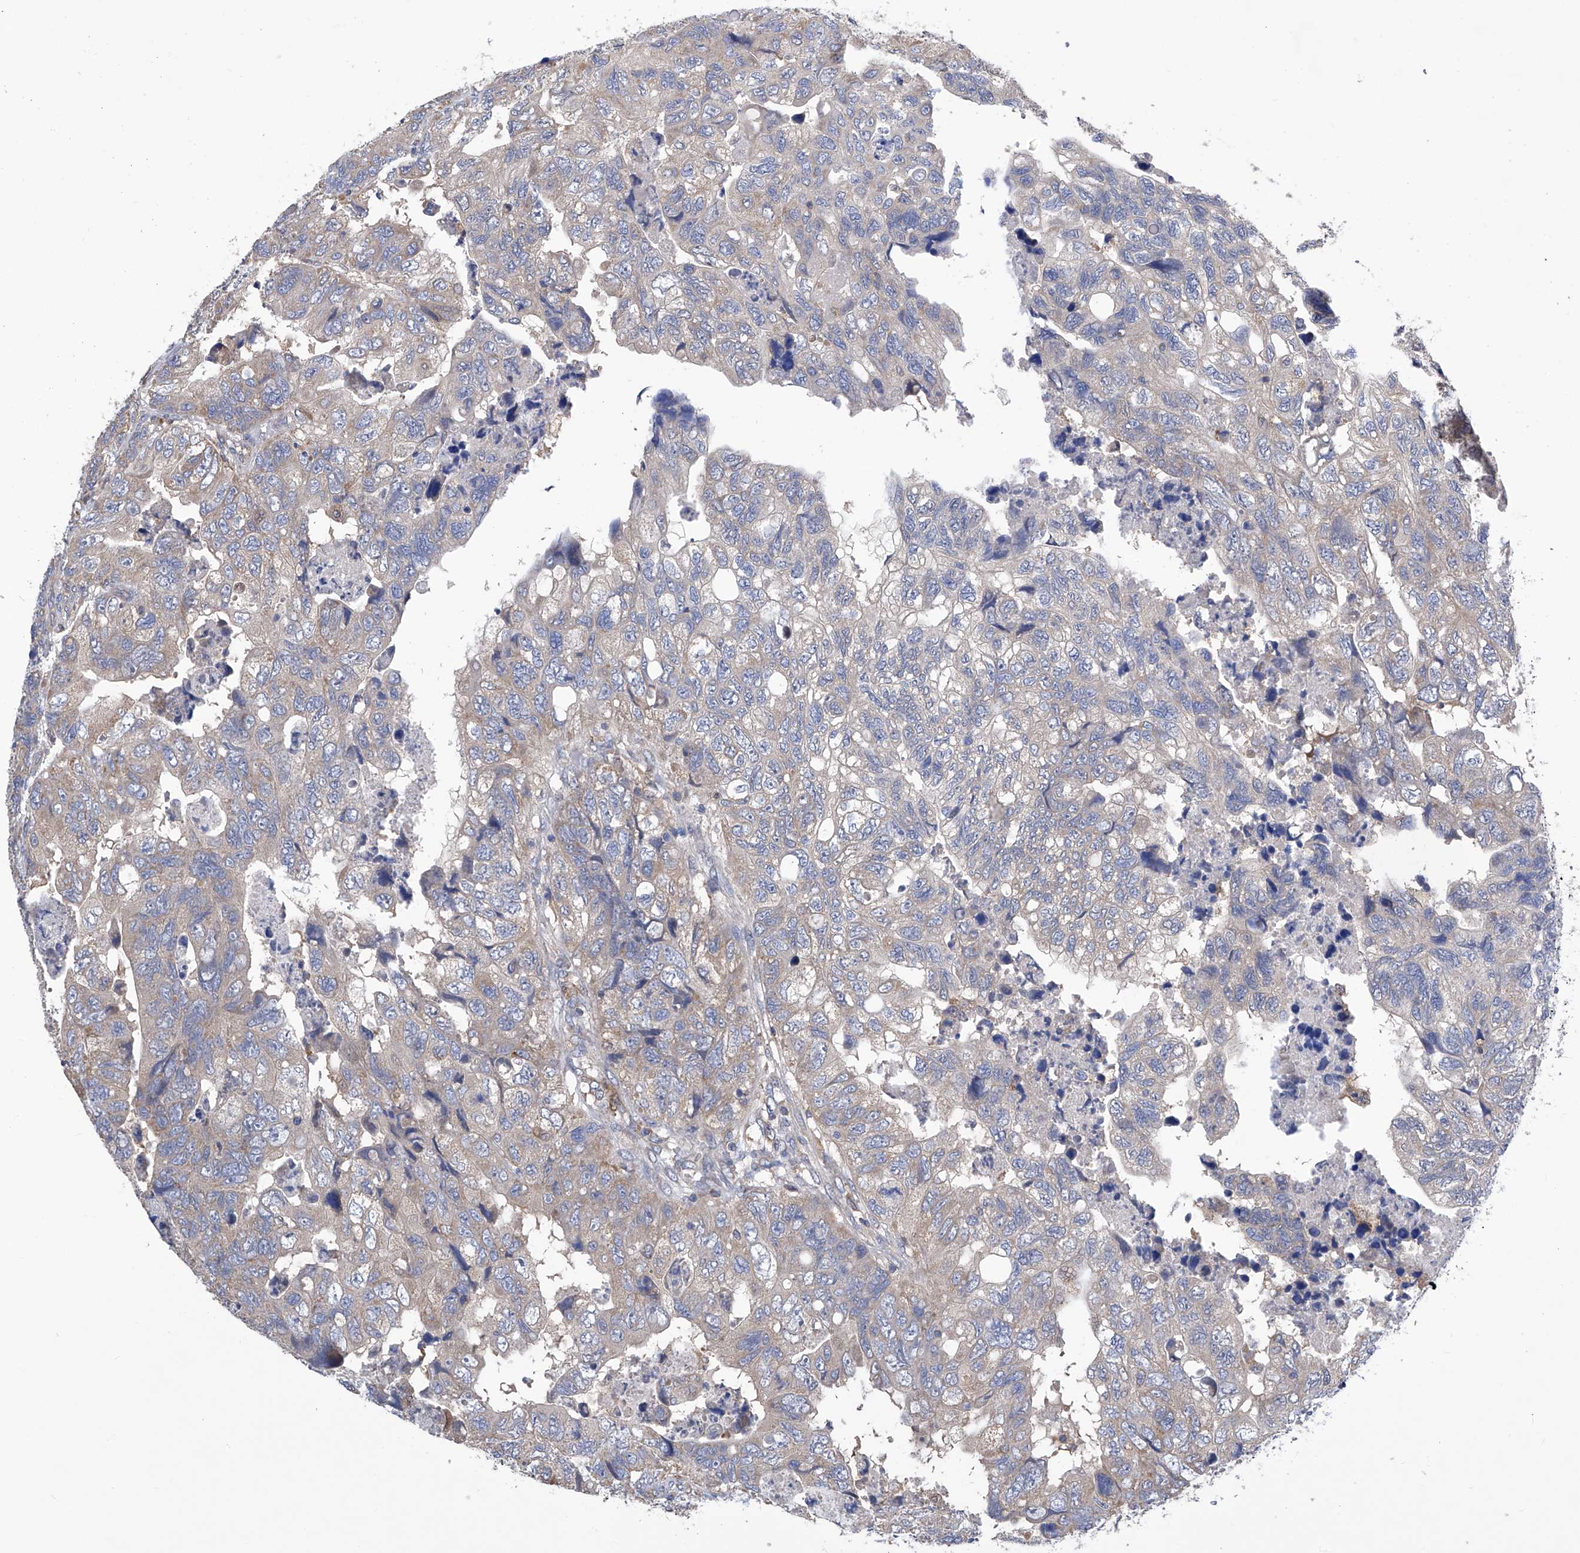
{"staining": {"intensity": "moderate", "quantity": "25%-75%", "location": "cytoplasmic/membranous"}, "tissue": "colorectal cancer", "cell_type": "Tumor cells", "image_type": "cancer", "snomed": [{"axis": "morphology", "description": "Adenocarcinoma, NOS"}, {"axis": "topography", "description": "Rectum"}], "caption": "Colorectal adenocarcinoma tissue exhibits moderate cytoplasmic/membranous staining in about 25%-75% of tumor cells, visualized by immunohistochemistry.", "gene": "SPATA20", "patient": {"sex": "male", "age": 63}}